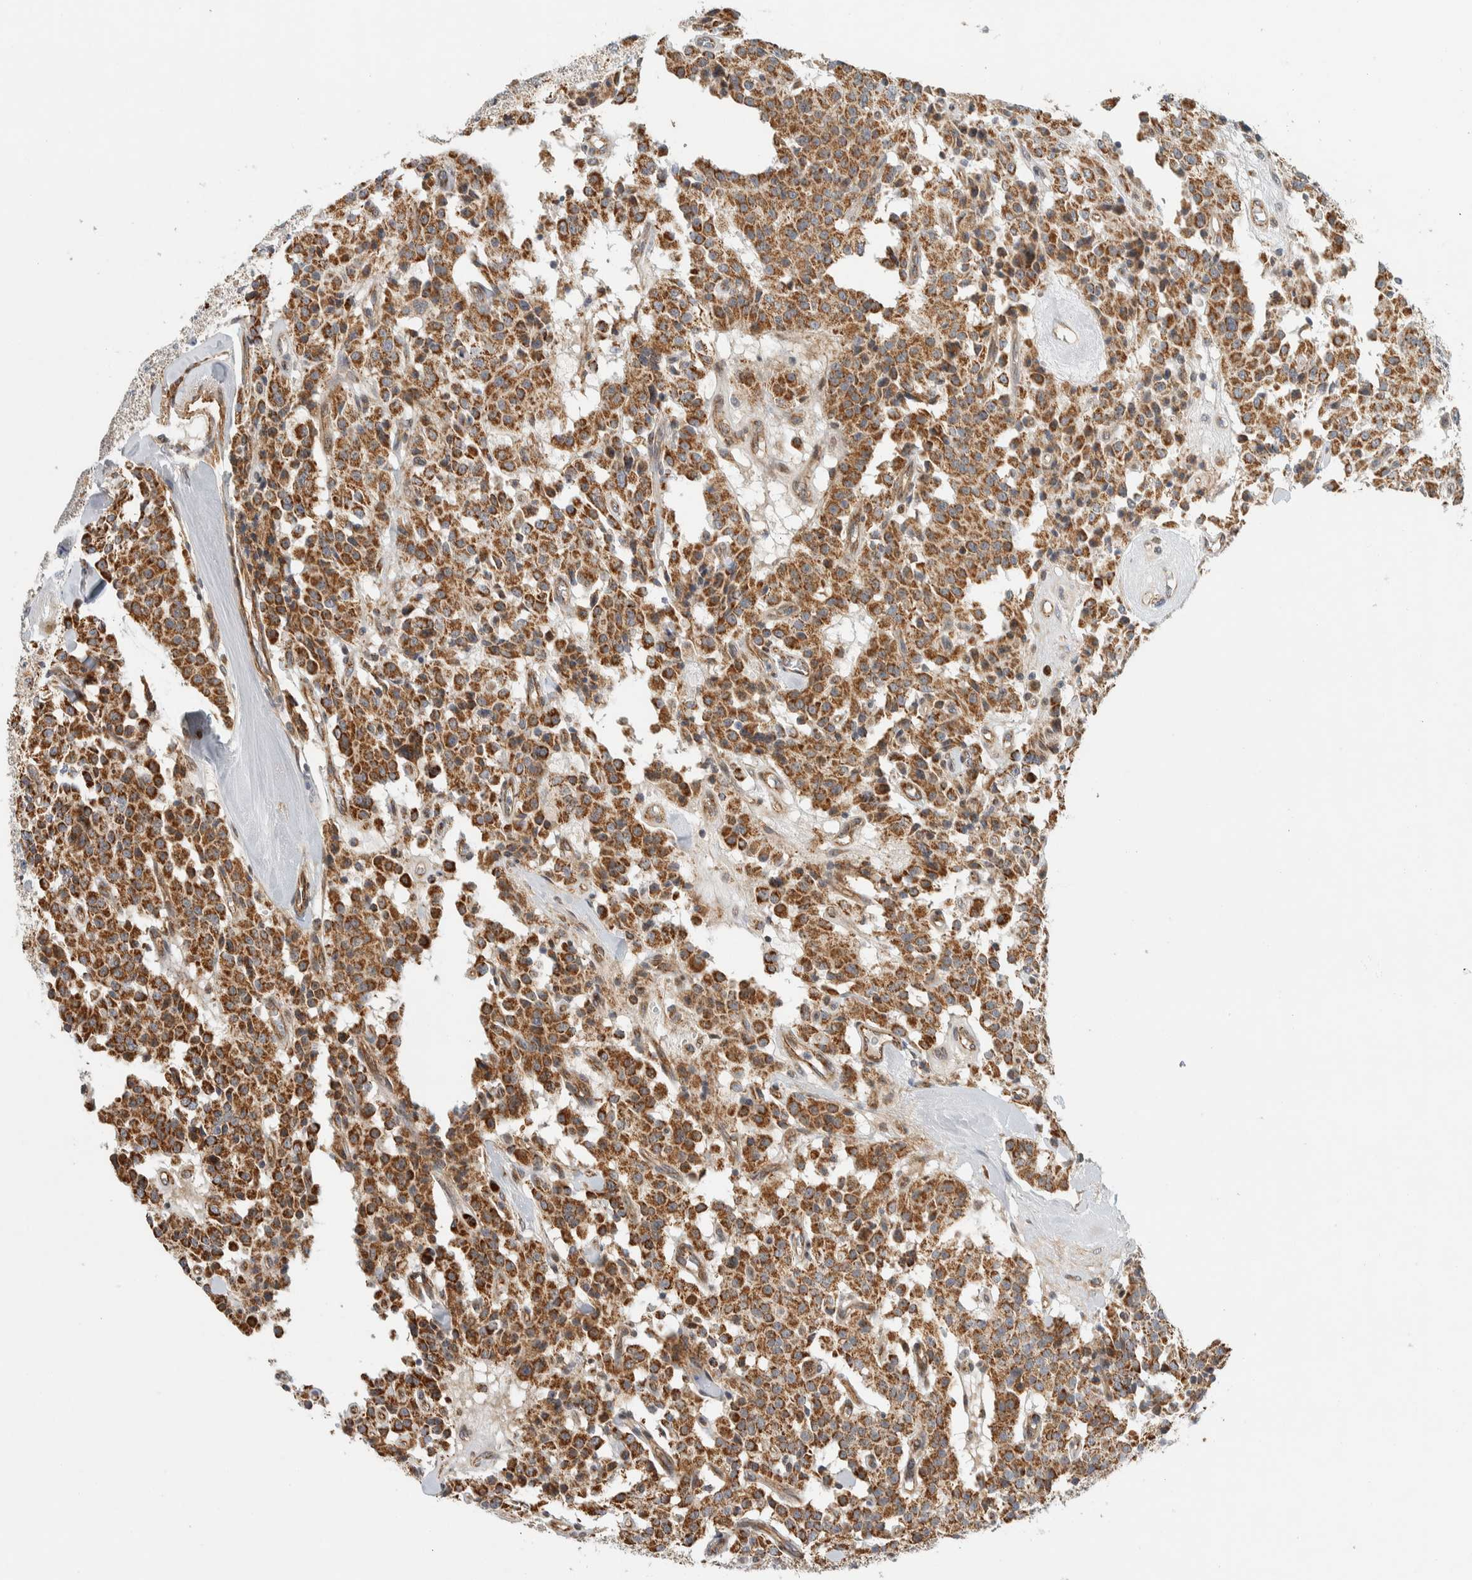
{"staining": {"intensity": "strong", "quantity": ">75%", "location": "cytoplasmic/membranous"}, "tissue": "carcinoid", "cell_type": "Tumor cells", "image_type": "cancer", "snomed": [{"axis": "morphology", "description": "Carcinoid, malignant, NOS"}, {"axis": "topography", "description": "Lung"}], "caption": "Protein staining exhibits strong cytoplasmic/membranous positivity in approximately >75% of tumor cells in carcinoid (malignant).", "gene": "AFP", "patient": {"sex": "male", "age": 30}}